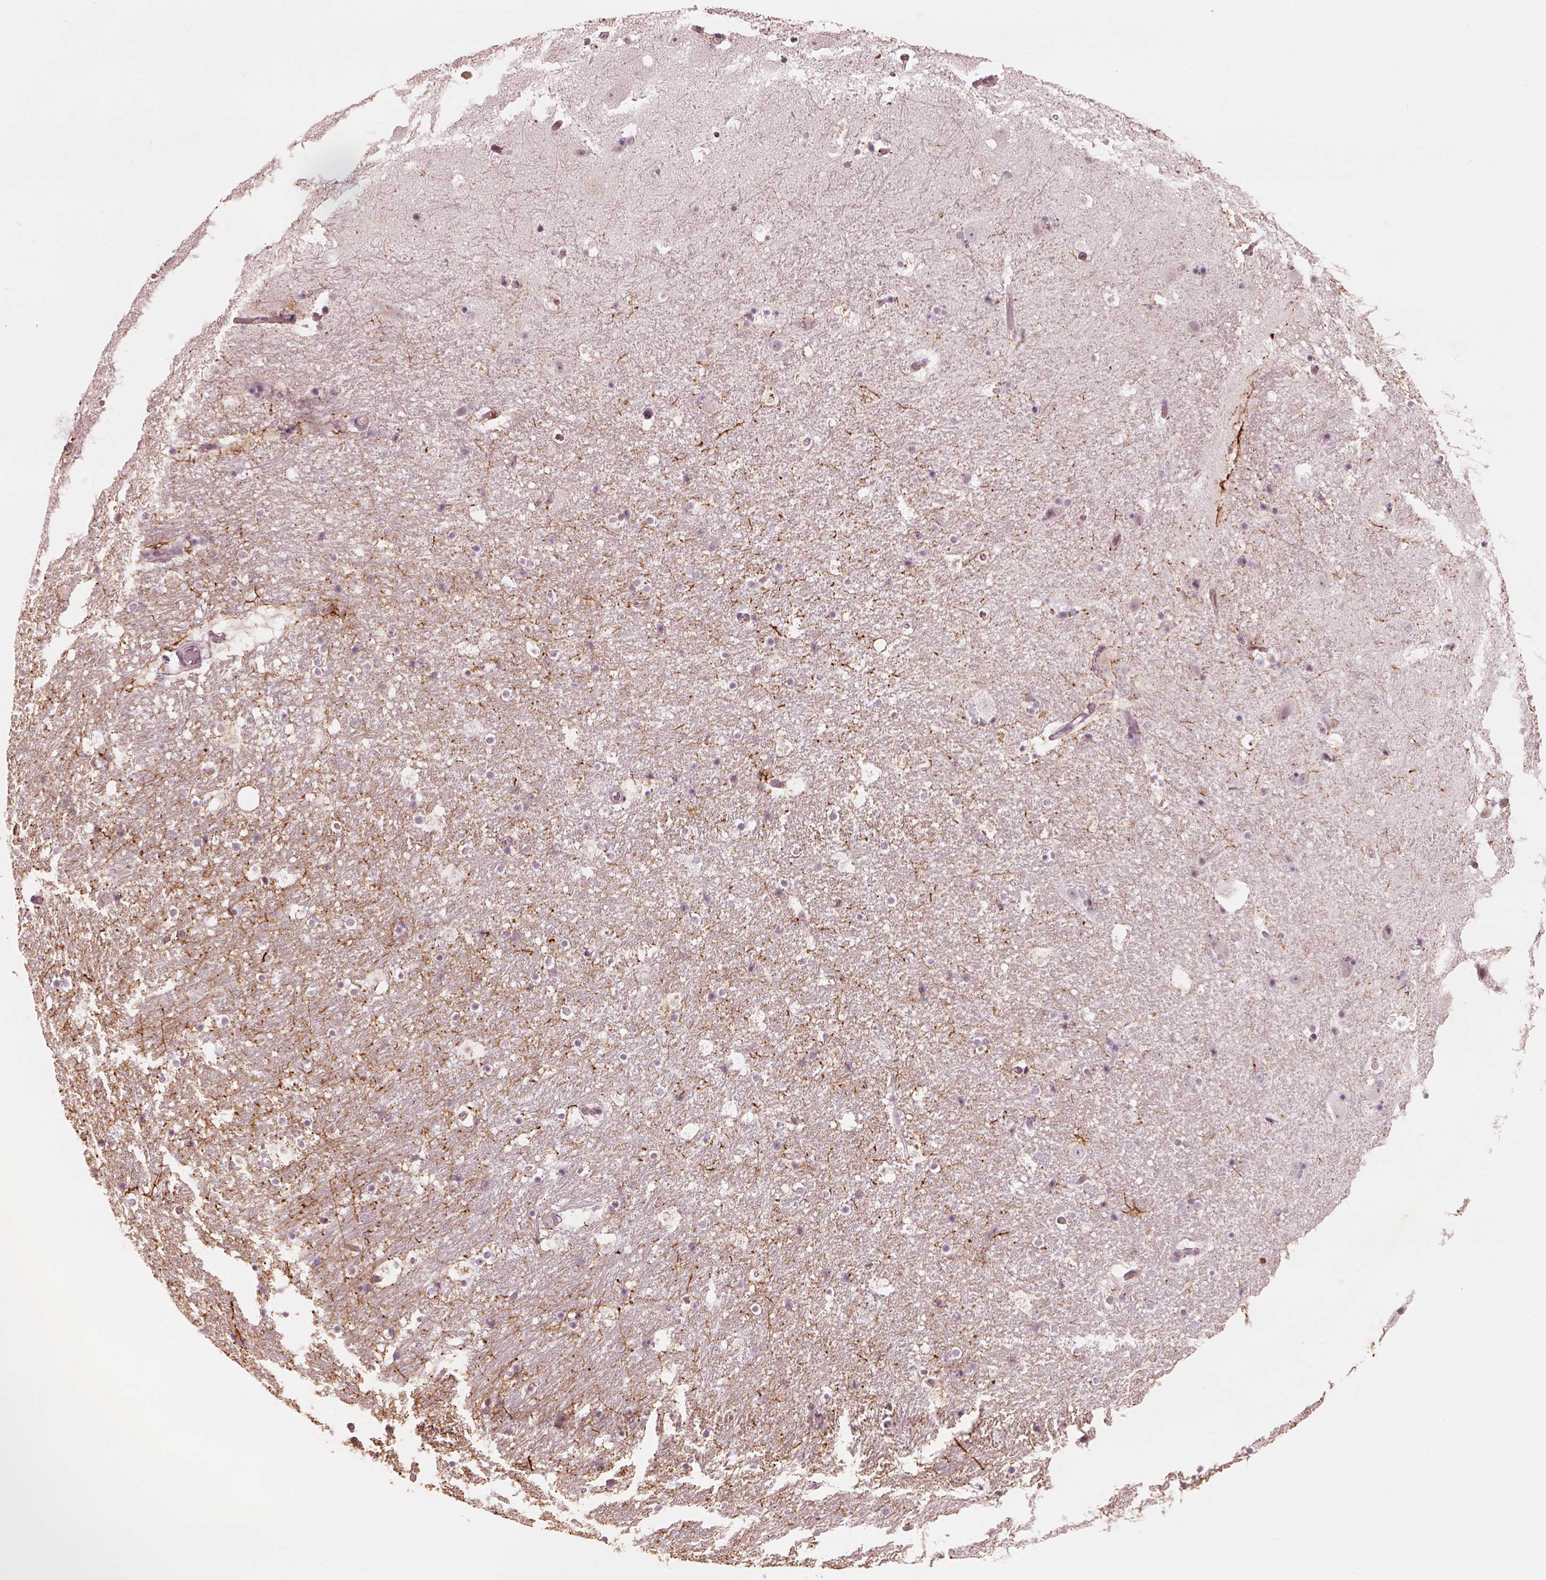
{"staining": {"intensity": "negative", "quantity": "none", "location": "none"}, "tissue": "hippocampus", "cell_type": "Glial cells", "image_type": "normal", "snomed": [{"axis": "morphology", "description": "Normal tissue, NOS"}, {"axis": "topography", "description": "Hippocampus"}], "caption": "The histopathology image reveals no staining of glial cells in unremarkable hippocampus.", "gene": "ADRB3", "patient": {"sex": "male", "age": 51}}